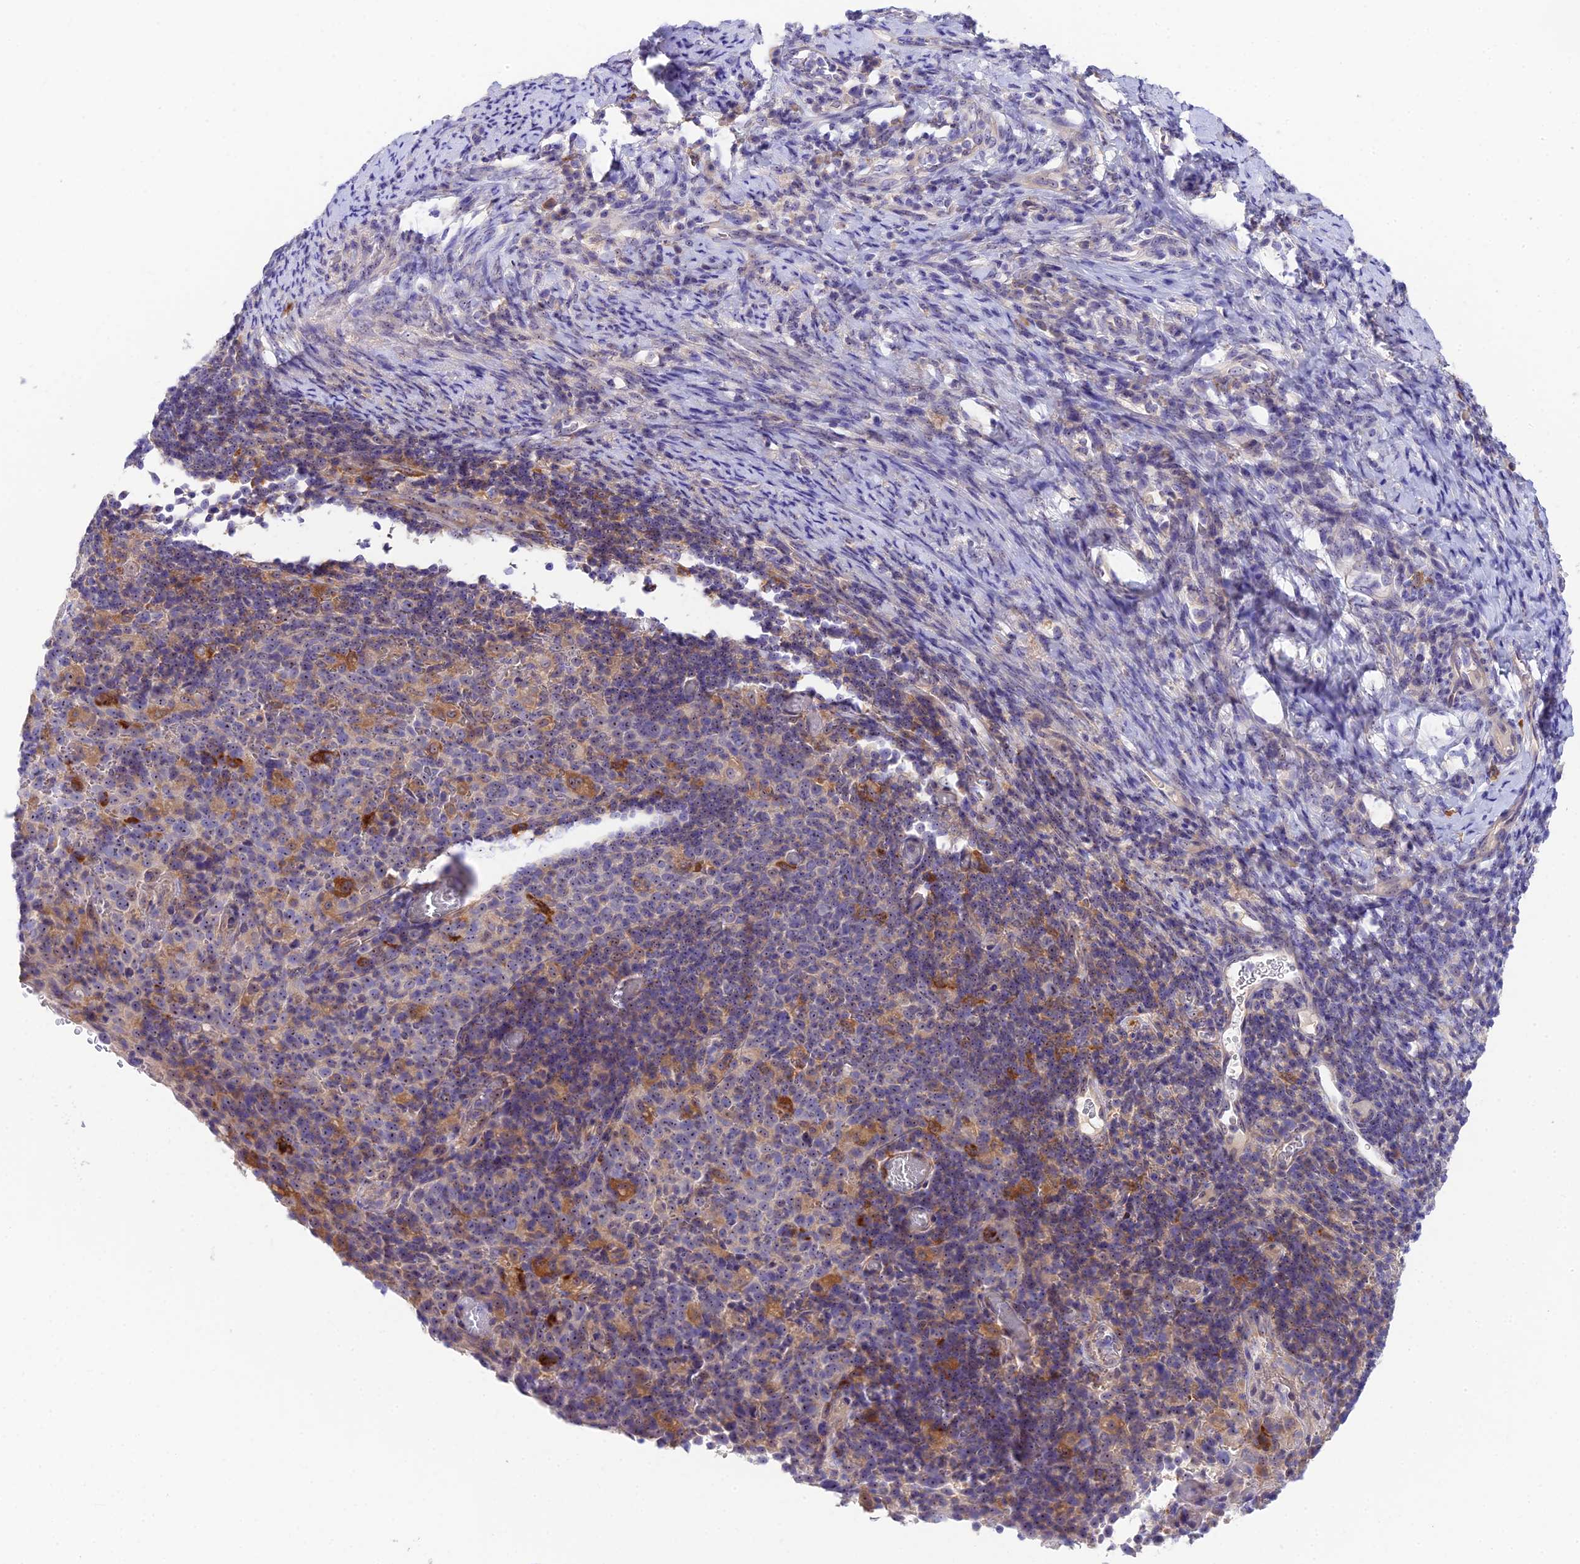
{"staining": {"intensity": "moderate", "quantity": "<25%", "location": "cytoplasmic/membranous,nuclear"}, "tissue": "cervical cancer", "cell_type": "Tumor cells", "image_type": "cancer", "snomed": [{"axis": "morphology", "description": "Squamous cell carcinoma, NOS"}, {"axis": "topography", "description": "Cervix"}], "caption": "Approximately <25% of tumor cells in human cervical cancer (squamous cell carcinoma) reveal moderate cytoplasmic/membranous and nuclear protein staining as visualized by brown immunohistochemical staining.", "gene": "DUSP29", "patient": {"sex": "female", "age": 52}}